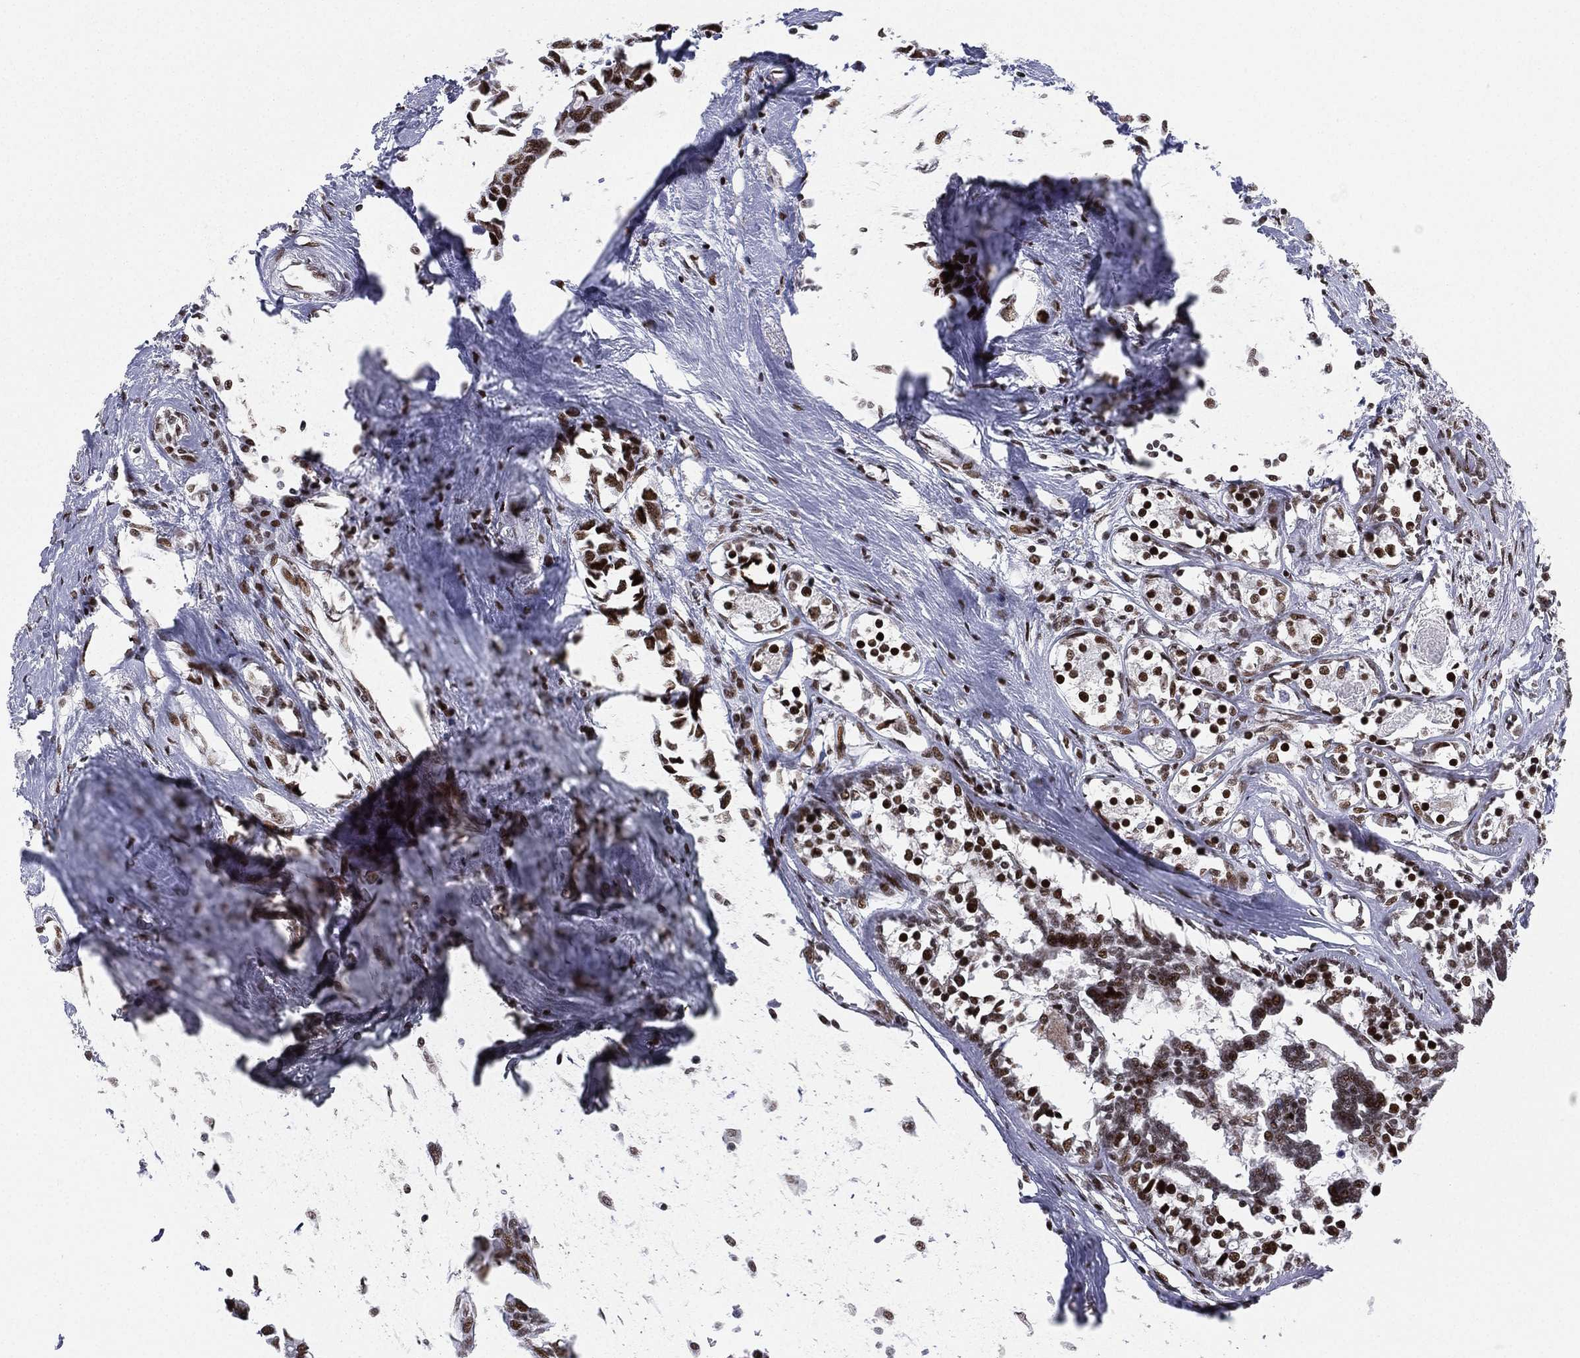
{"staining": {"intensity": "strong", "quantity": ">75%", "location": "nuclear"}, "tissue": "breast cancer", "cell_type": "Tumor cells", "image_type": "cancer", "snomed": [{"axis": "morphology", "description": "Duct carcinoma"}, {"axis": "topography", "description": "Breast"}], "caption": "Breast cancer tissue demonstrates strong nuclear staining in about >75% of tumor cells, visualized by immunohistochemistry. (IHC, brightfield microscopy, high magnification).", "gene": "RTF1", "patient": {"sex": "female", "age": 83}}